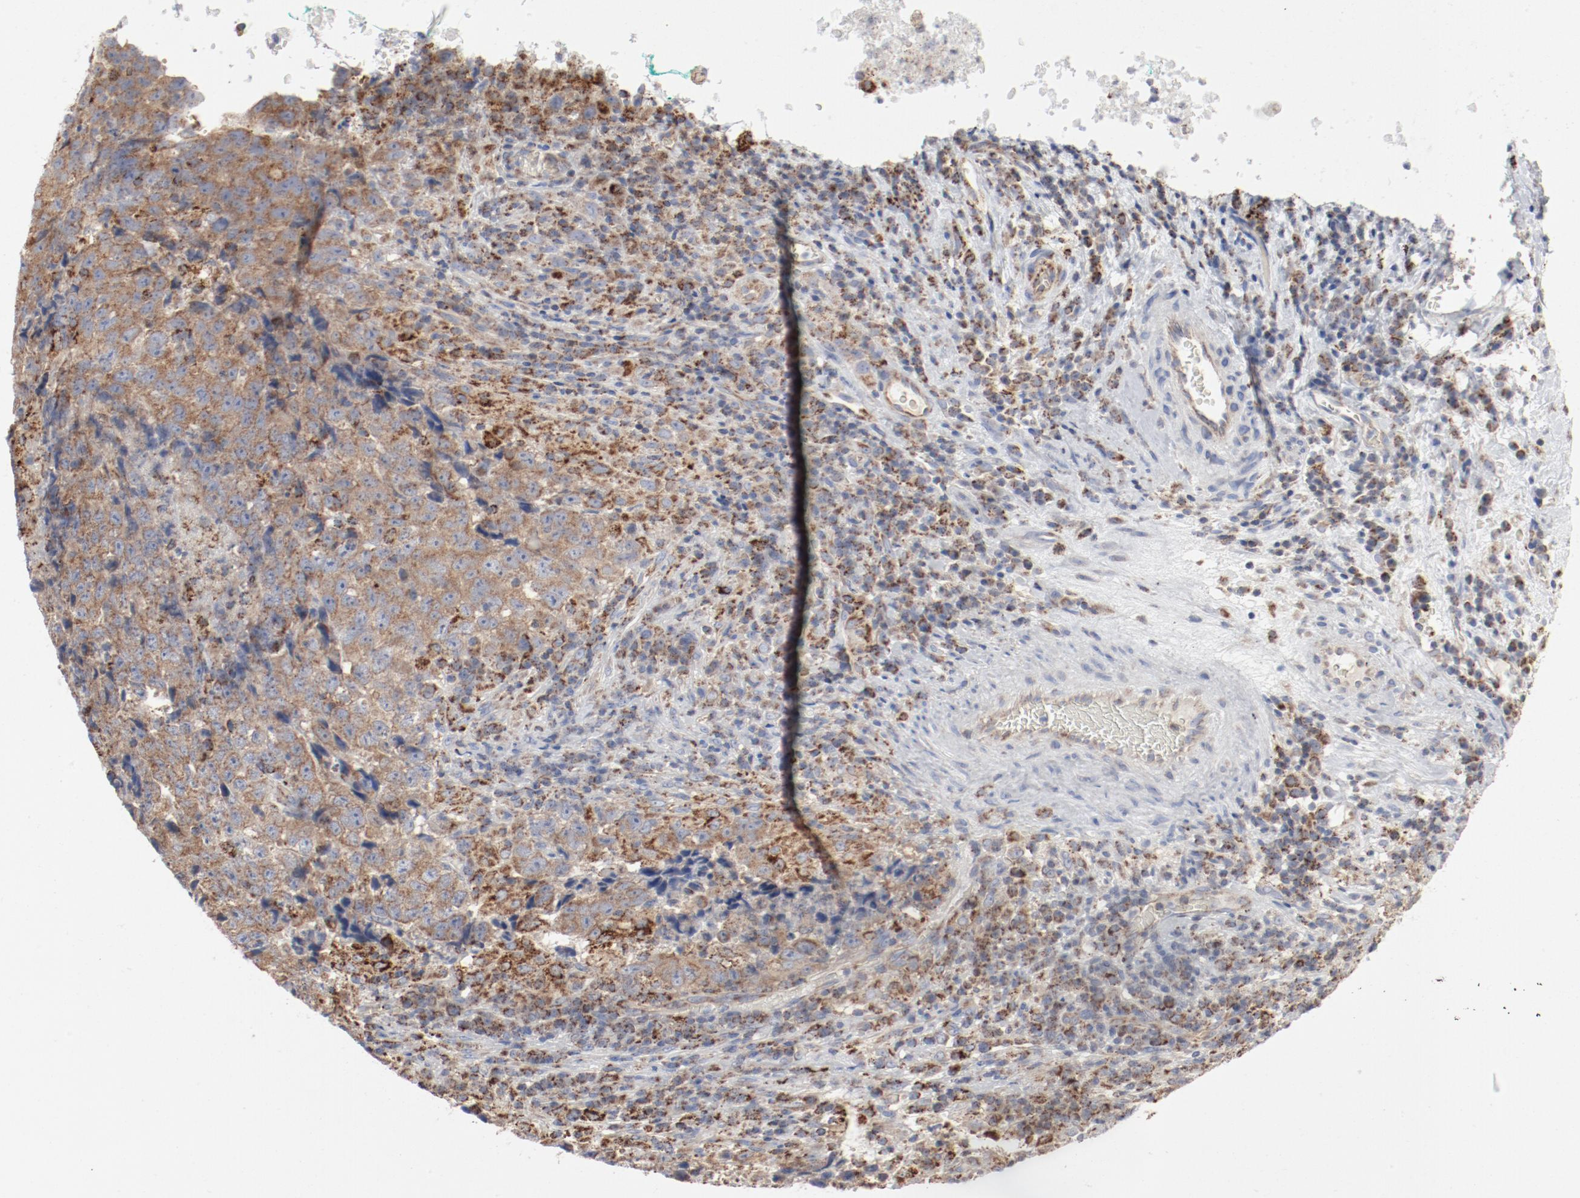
{"staining": {"intensity": "moderate", "quantity": ">75%", "location": "cytoplasmic/membranous"}, "tissue": "testis cancer", "cell_type": "Tumor cells", "image_type": "cancer", "snomed": [{"axis": "morphology", "description": "Necrosis, NOS"}, {"axis": "morphology", "description": "Carcinoma, Embryonal, NOS"}, {"axis": "topography", "description": "Testis"}], "caption": "Tumor cells exhibit medium levels of moderate cytoplasmic/membranous expression in approximately >75% of cells in human embryonal carcinoma (testis).", "gene": "SETD3", "patient": {"sex": "male", "age": 19}}